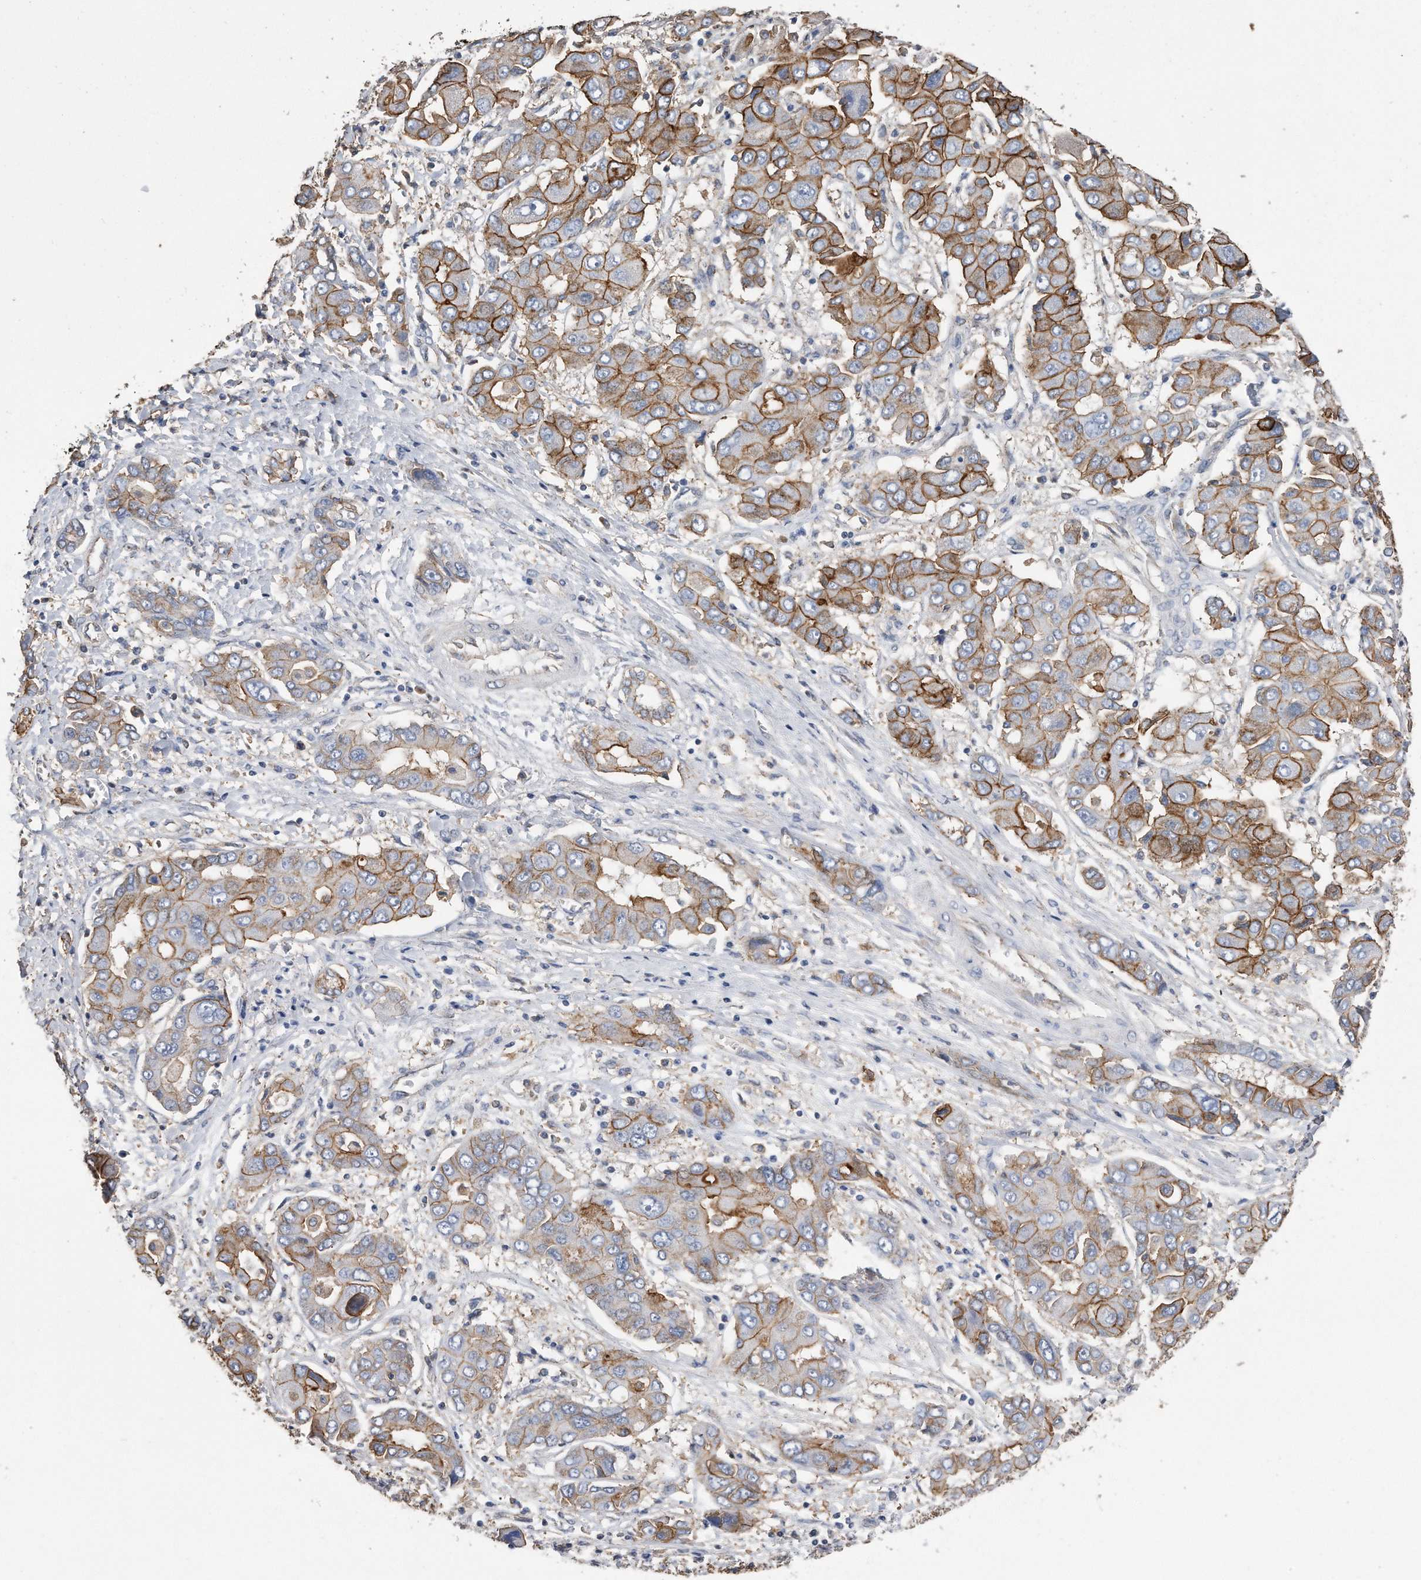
{"staining": {"intensity": "strong", "quantity": "25%-75%", "location": "cytoplasmic/membranous"}, "tissue": "liver cancer", "cell_type": "Tumor cells", "image_type": "cancer", "snomed": [{"axis": "morphology", "description": "Cholangiocarcinoma"}, {"axis": "topography", "description": "Liver"}], "caption": "A high amount of strong cytoplasmic/membranous positivity is identified in approximately 25%-75% of tumor cells in liver cancer (cholangiocarcinoma) tissue.", "gene": "CDCP1", "patient": {"sex": "male", "age": 67}}